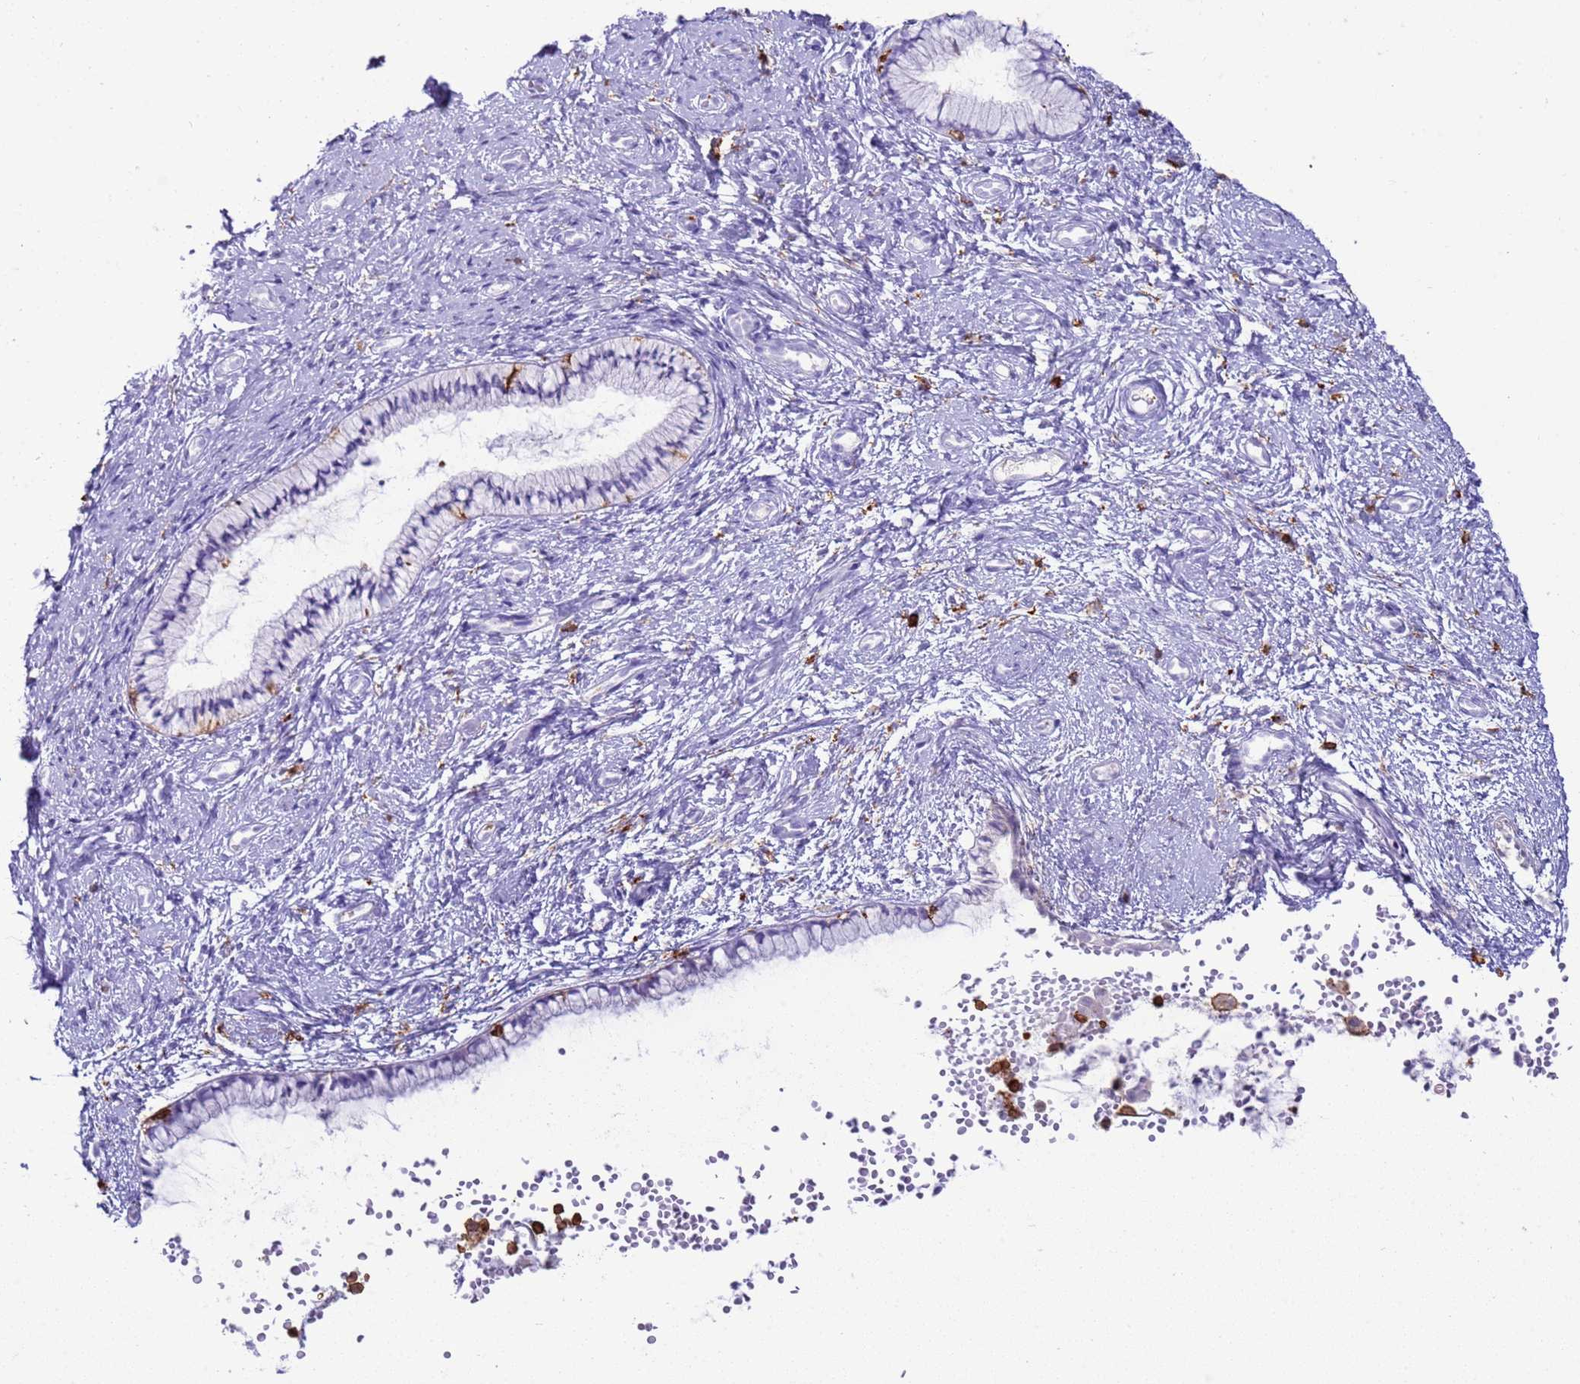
{"staining": {"intensity": "negative", "quantity": "none", "location": "none"}, "tissue": "cervix", "cell_type": "Glandular cells", "image_type": "normal", "snomed": [{"axis": "morphology", "description": "Normal tissue, NOS"}, {"axis": "topography", "description": "Cervix"}], "caption": "IHC of benign cervix exhibits no positivity in glandular cells.", "gene": "IRF5", "patient": {"sex": "female", "age": 57}}